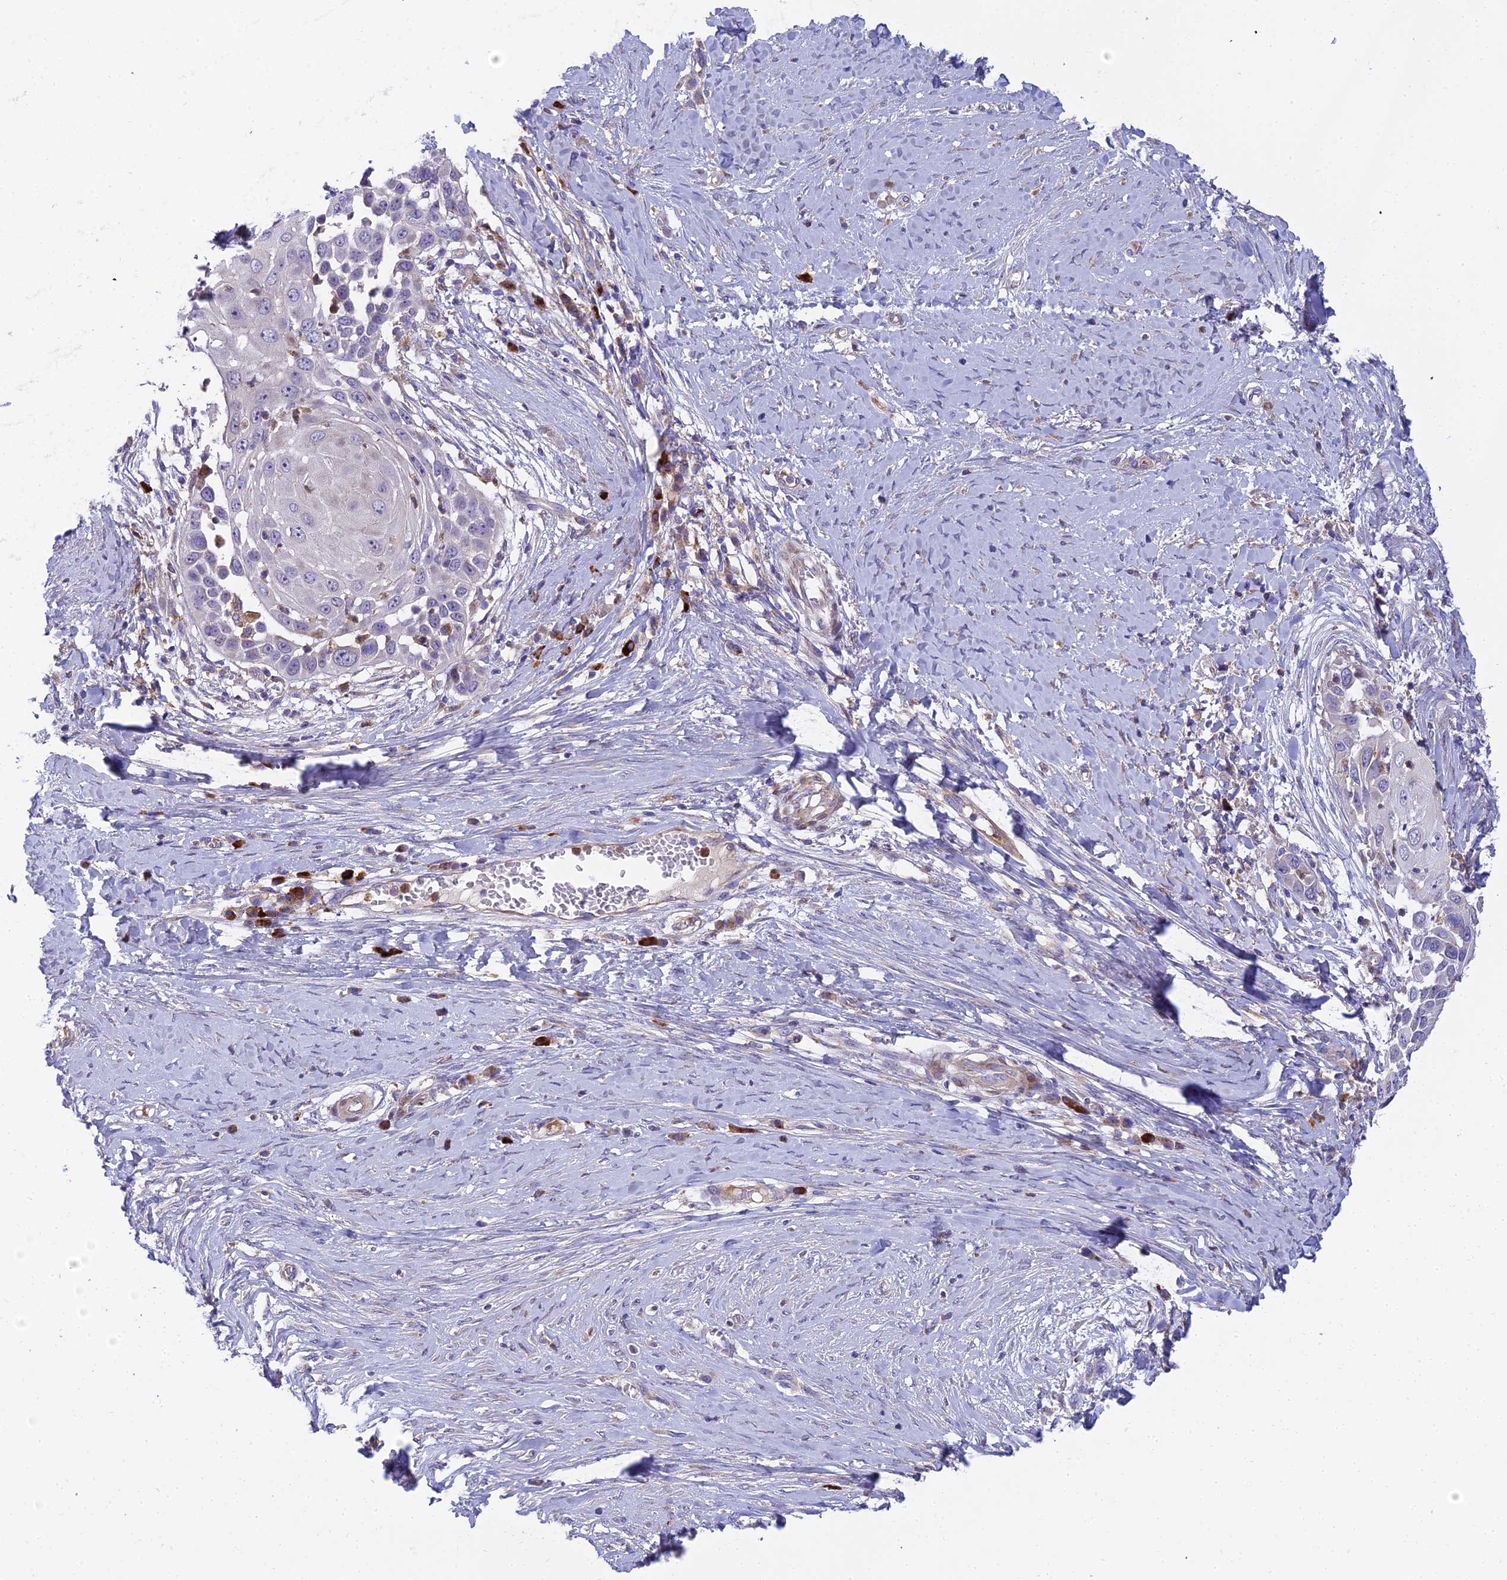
{"staining": {"intensity": "negative", "quantity": "none", "location": "none"}, "tissue": "skin cancer", "cell_type": "Tumor cells", "image_type": "cancer", "snomed": [{"axis": "morphology", "description": "Squamous cell carcinoma, NOS"}, {"axis": "topography", "description": "Skin"}], "caption": "An immunohistochemistry photomicrograph of skin squamous cell carcinoma is shown. There is no staining in tumor cells of skin squamous cell carcinoma.", "gene": "CLCN7", "patient": {"sex": "female", "age": 44}}